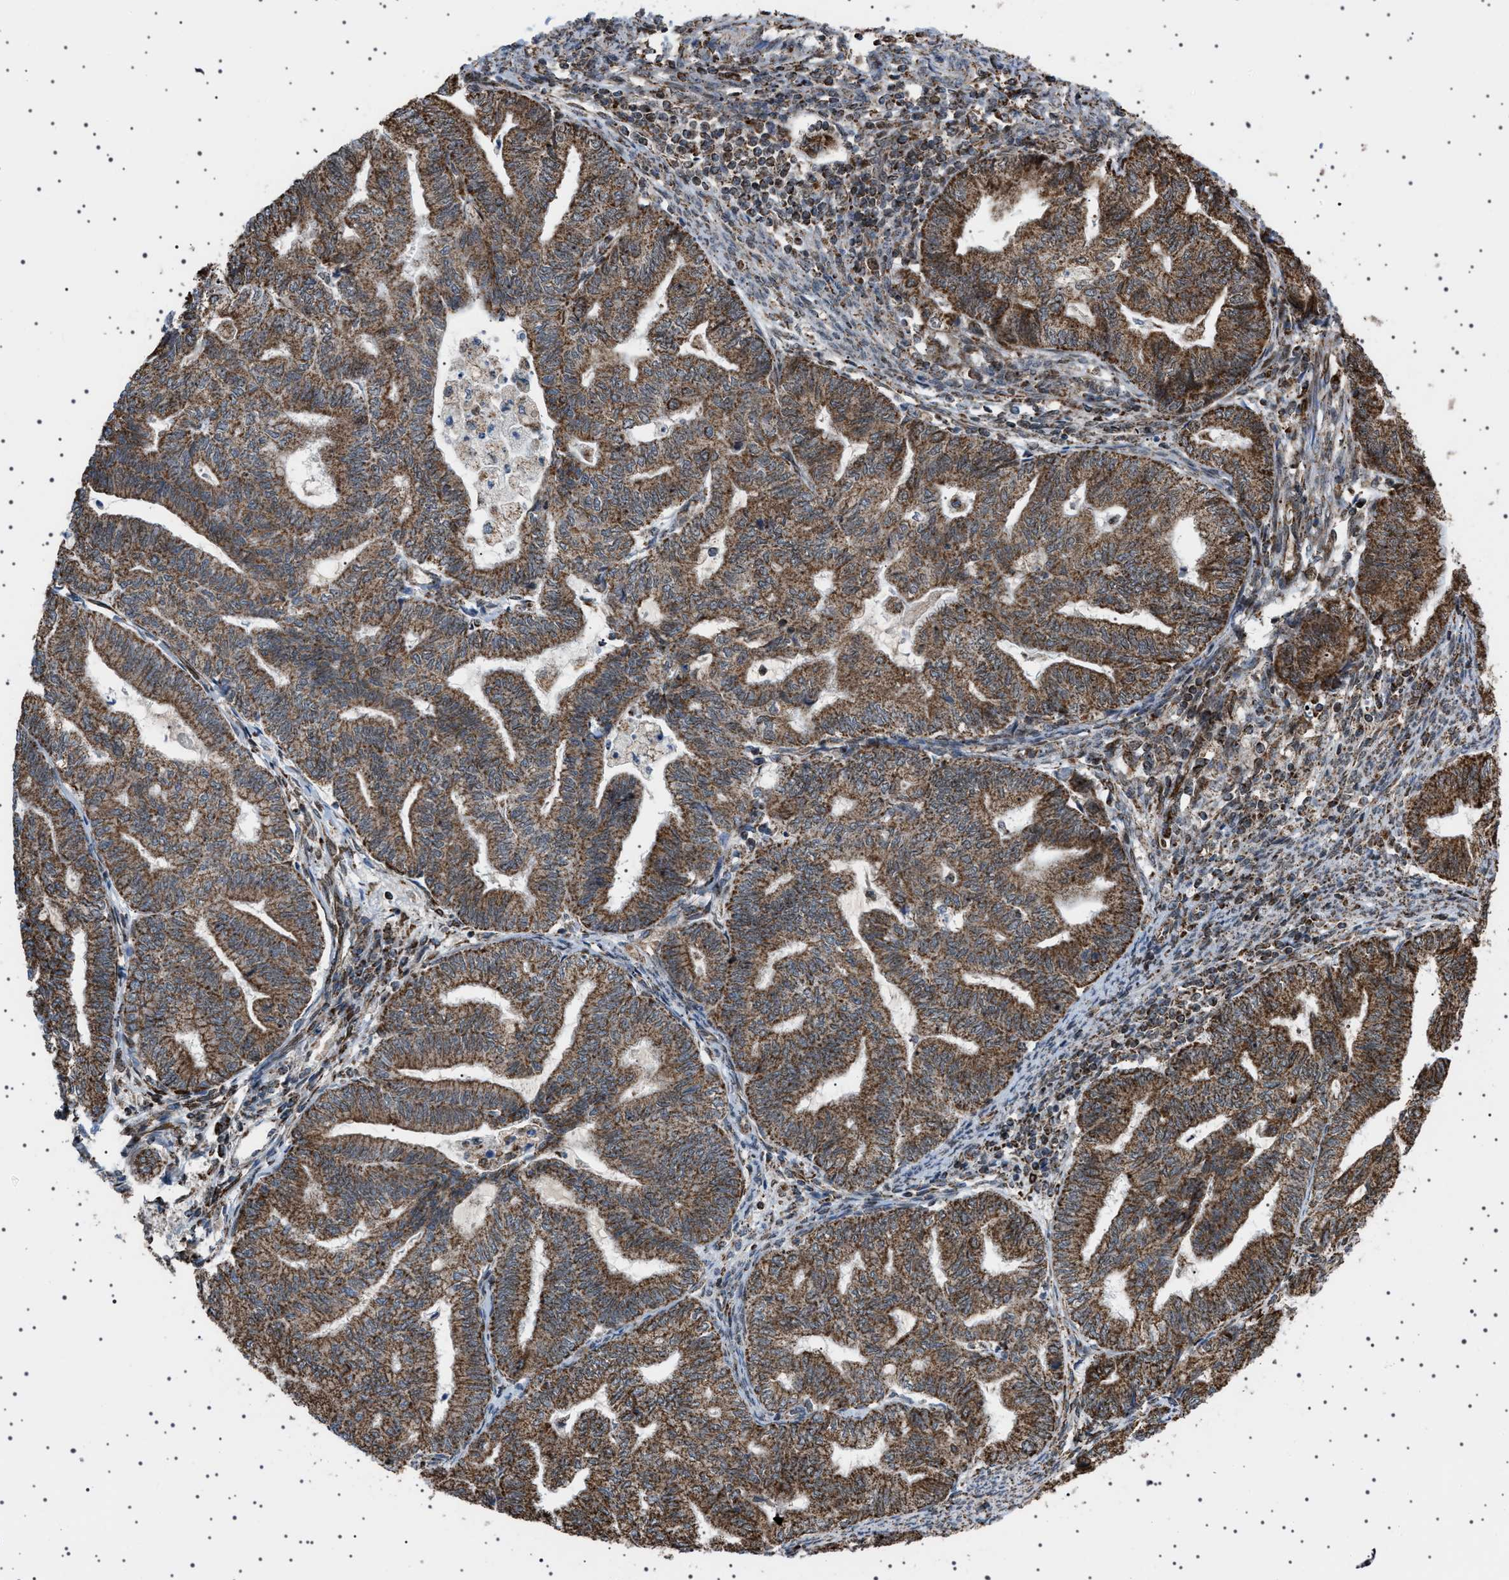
{"staining": {"intensity": "strong", "quantity": ">75%", "location": "cytoplasmic/membranous"}, "tissue": "endometrial cancer", "cell_type": "Tumor cells", "image_type": "cancer", "snomed": [{"axis": "morphology", "description": "Adenocarcinoma, NOS"}, {"axis": "topography", "description": "Endometrium"}], "caption": "Endometrial cancer was stained to show a protein in brown. There is high levels of strong cytoplasmic/membranous positivity in approximately >75% of tumor cells. (IHC, brightfield microscopy, high magnification).", "gene": "MELK", "patient": {"sex": "female", "age": 79}}